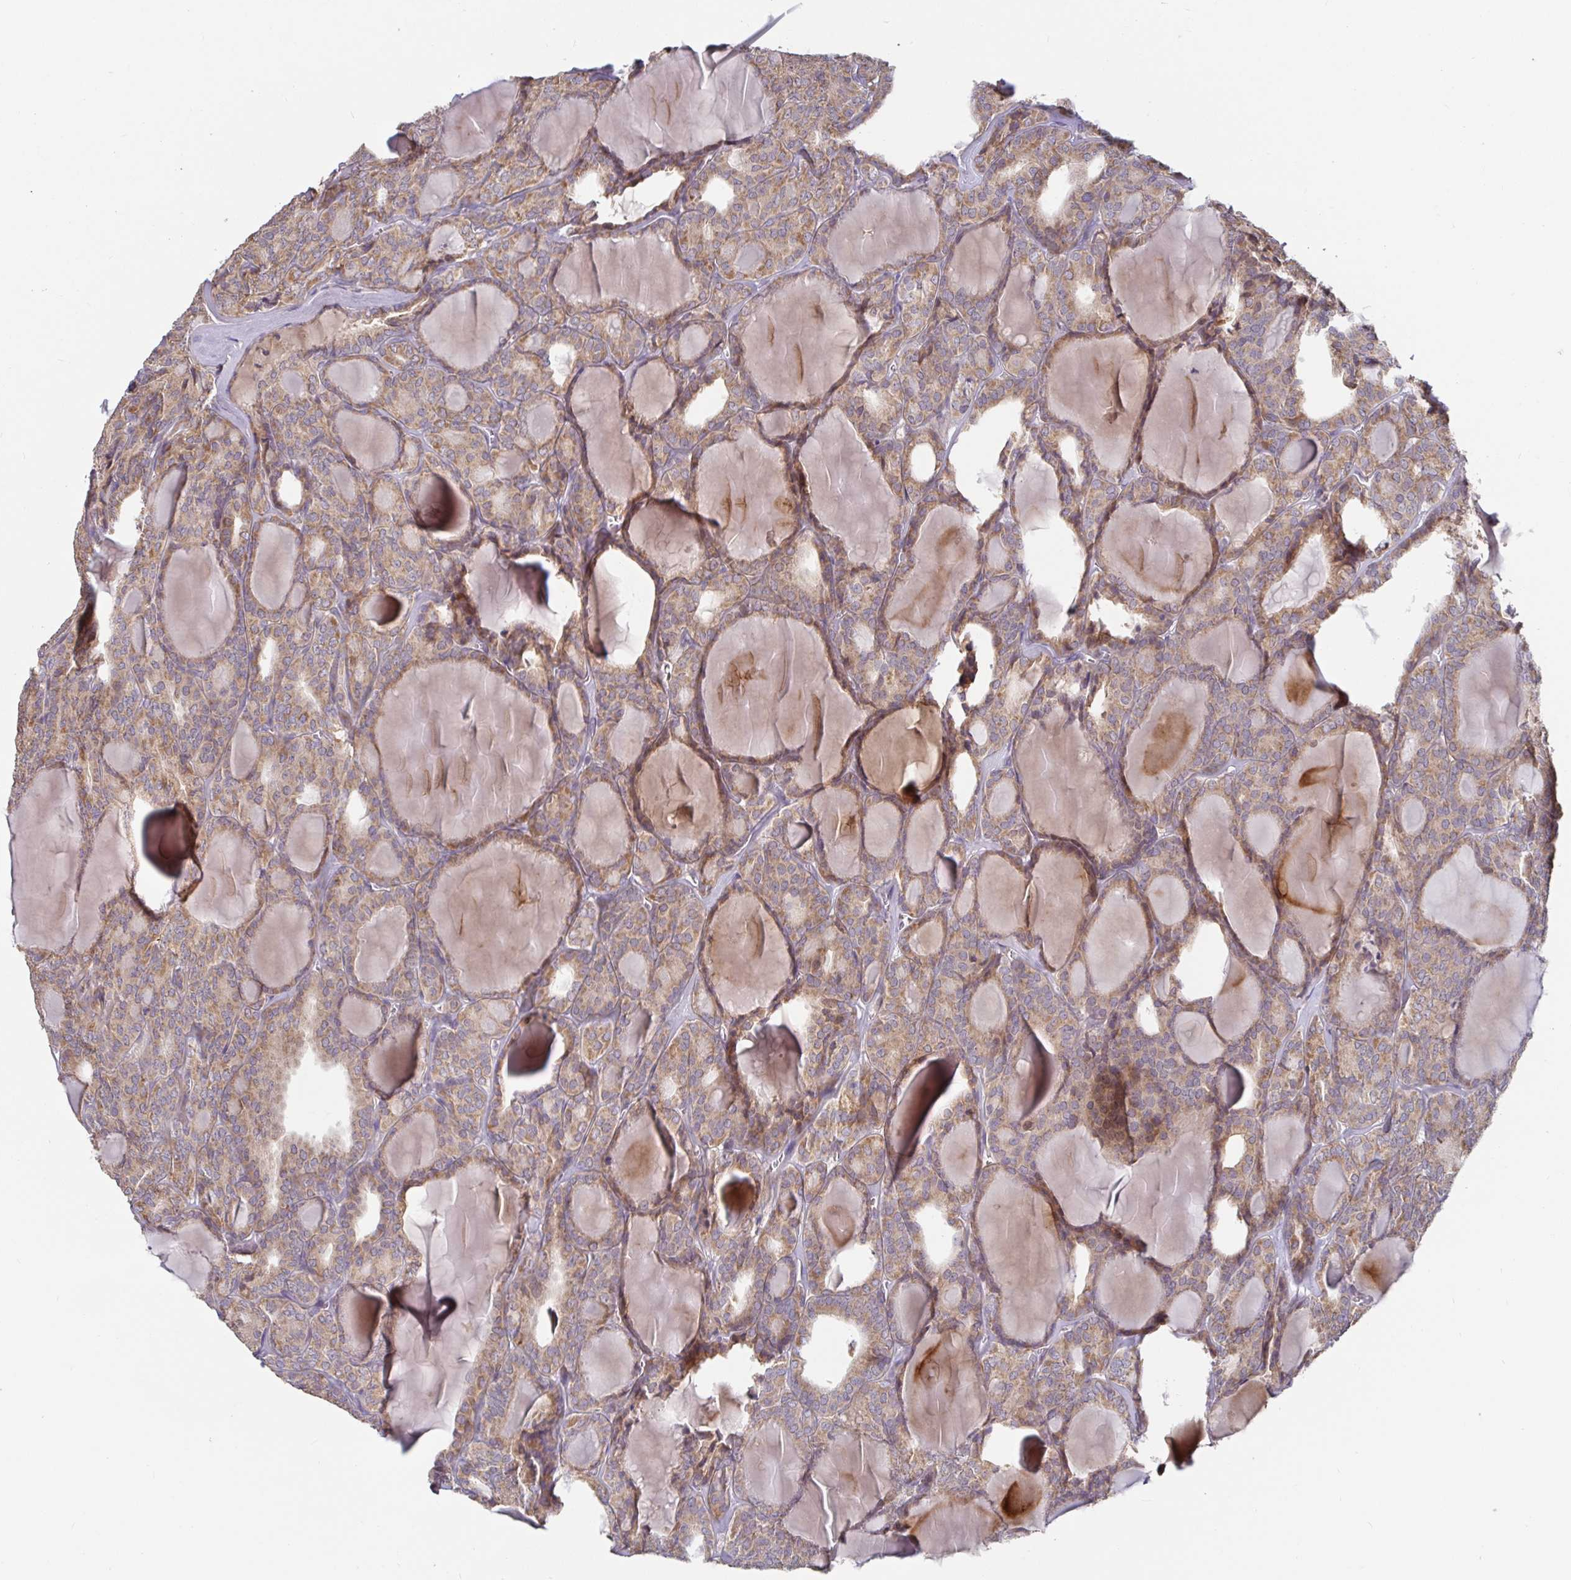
{"staining": {"intensity": "moderate", "quantity": ">75%", "location": "cytoplasmic/membranous"}, "tissue": "thyroid cancer", "cell_type": "Tumor cells", "image_type": "cancer", "snomed": [{"axis": "morphology", "description": "Follicular adenoma carcinoma, NOS"}, {"axis": "topography", "description": "Thyroid gland"}], "caption": "An immunohistochemistry histopathology image of tumor tissue is shown. Protein staining in brown shows moderate cytoplasmic/membranous positivity in thyroid cancer within tumor cells. Using DAB (3,3'-diaminobenzidine) (brown) and hematoxylin (blue) stains, captured at high magnification using brightfield microscopy.", "gene": "LARP1", "patient": {"sex": "male", "age": 74}}